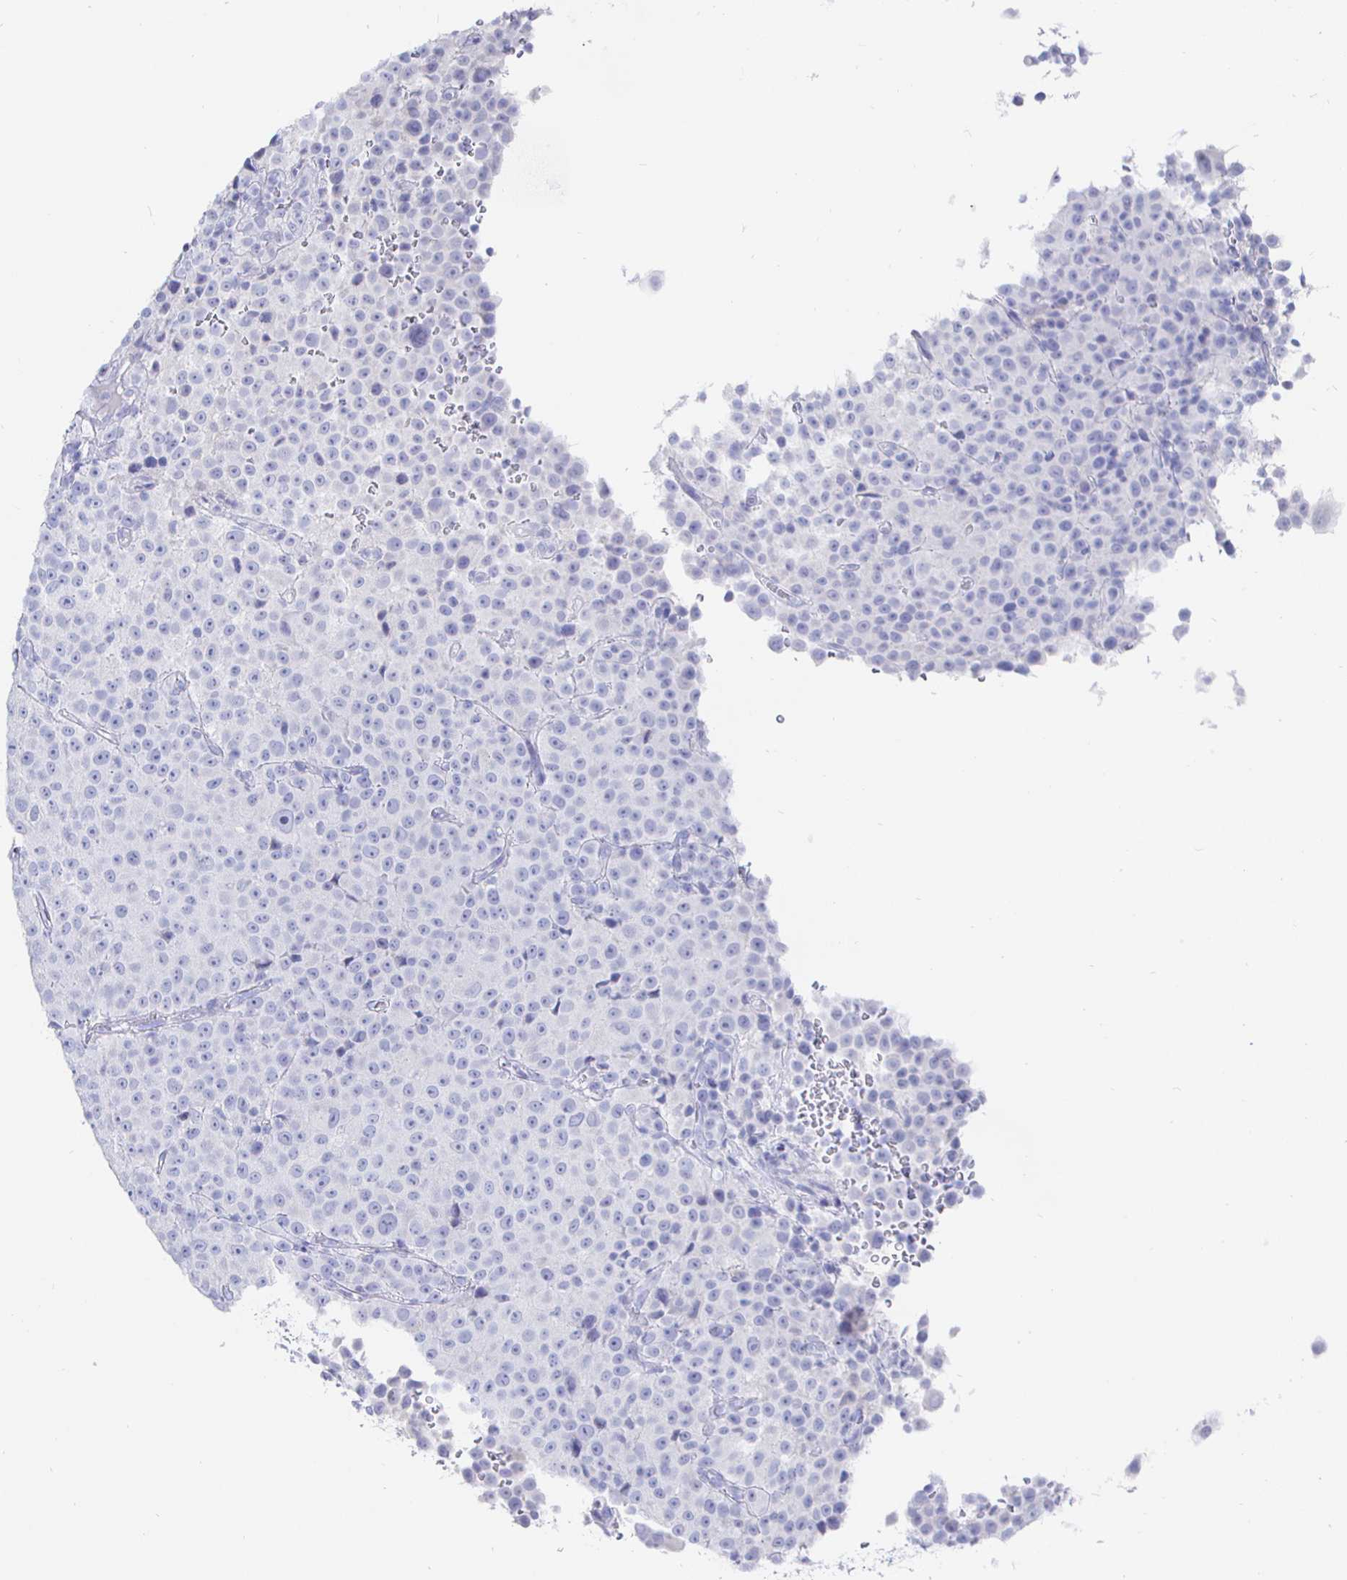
{"staining": {"intensity": "negative", "quantity": "none", "location": "none"}, "tissue": "melanoma", "cell_type": "Tumor cells", "image_type": "cancer", "snomed": [{"axis": "morphology", "description": "Malignant melanoma, Metastatic site"}, {"axis": "topography", "description": "Skin"}, {"axis": "topography", "description": "Lymph node"}], "caption": "DAB (3,3'-diaminobenzidine) immunohistochemical staining of human melanoma displays no significant positivity in tumor cells.", "gene": "CLCA1", "patient": {"sex": "male", "age": 66}}